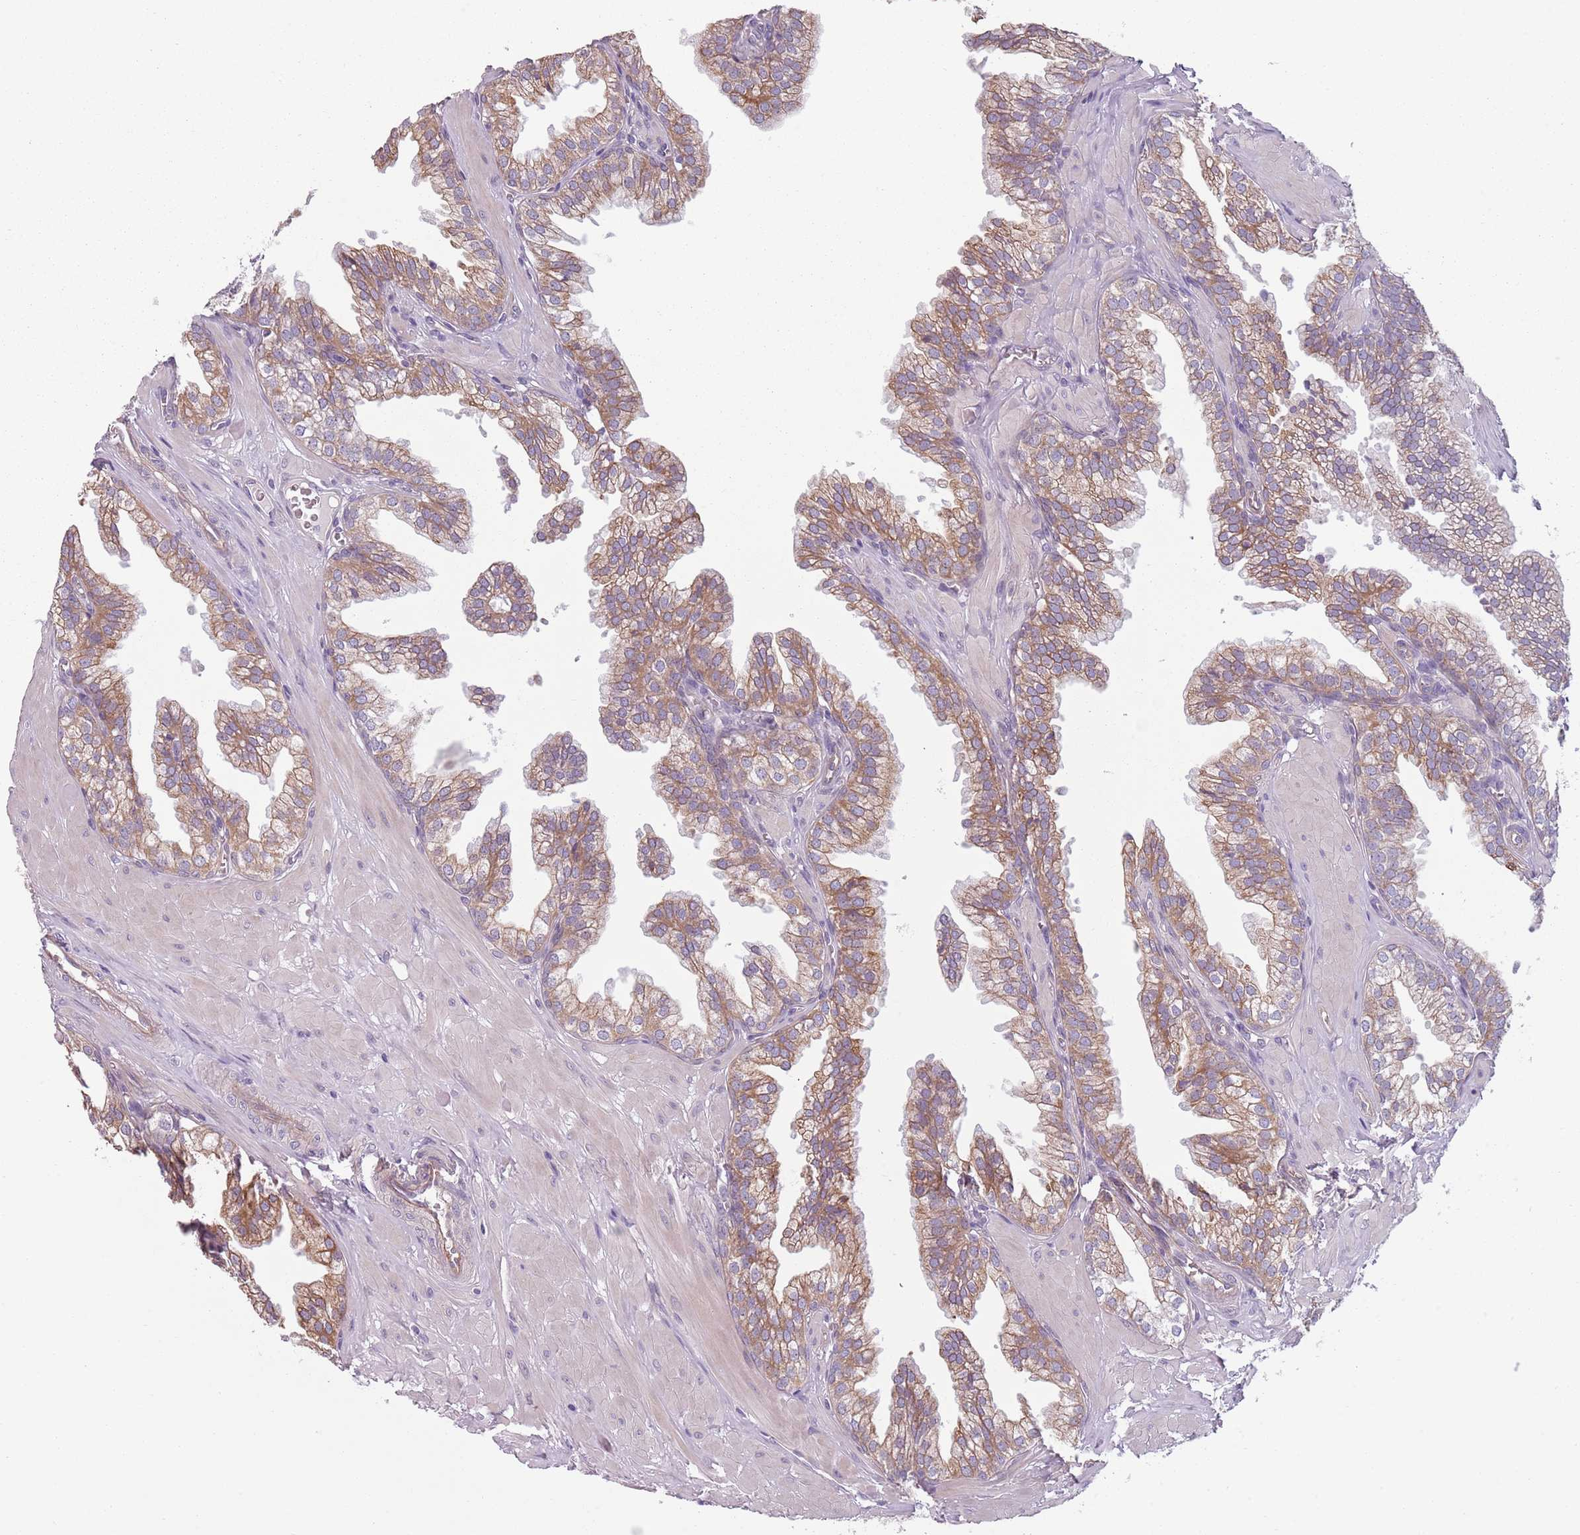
{"staining": {"intensity": "moderate", "quantity": "25%-75%", "location": "cytoplasmic/membranous"}, "tissue": "prostate", "cell_type": "Glandular cells", "image_type": "normal", "snomed": [{"axis": "morphology", "description": "Normal tissue, NOS"}, {"axis": "topography", "description": "Prostate"}, {"axis": "topography", "description": "Peripheral nerve tissue"}], "caption": "Unremarkable prostate was stained to show a protein in brown. There is medium levels of moderate cytoplasmic/membranous staining in approximately 25%-75% of glandular cells.", "gene": "TLCD2", "patient": {"sex": "male", "age": 55}}